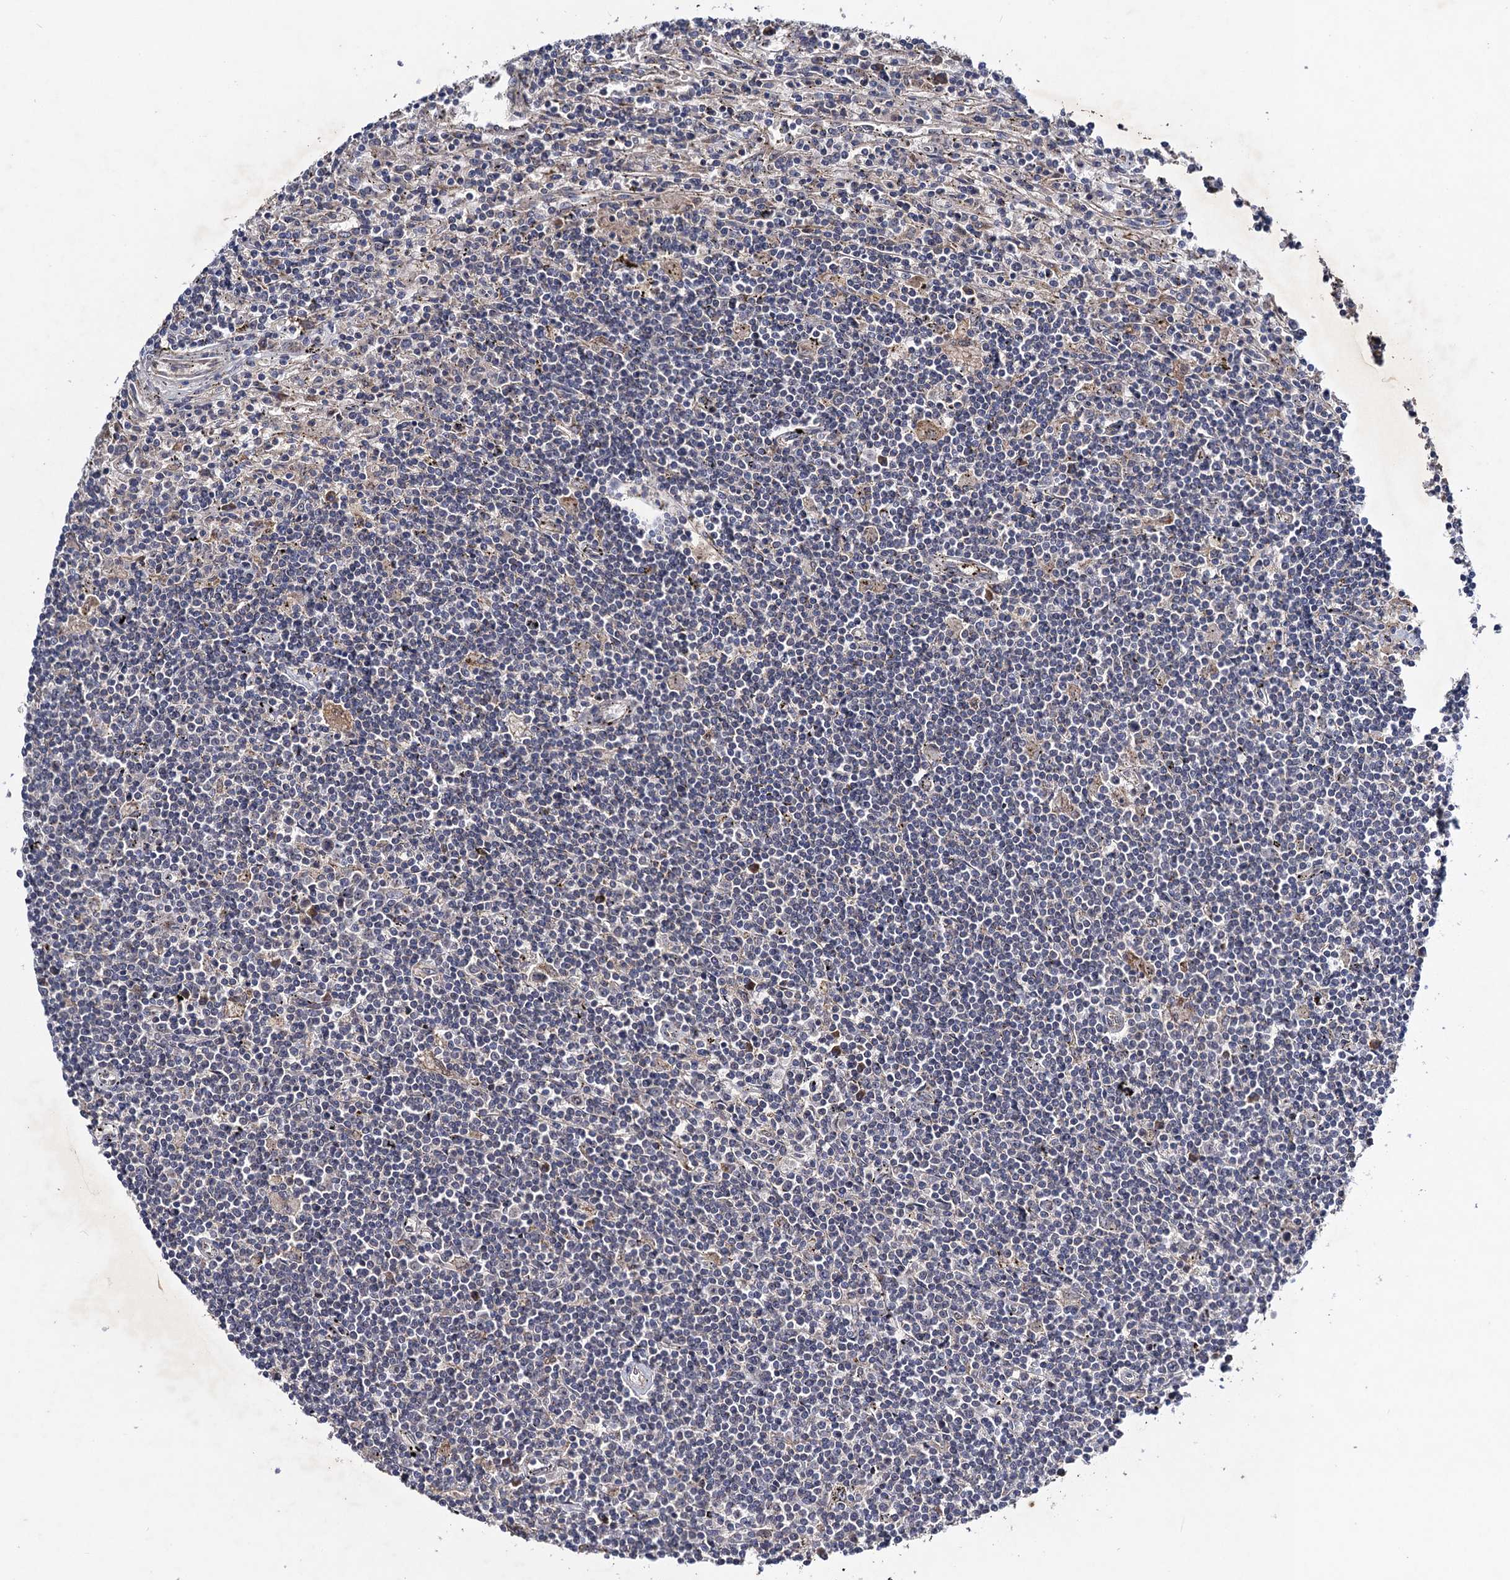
{"staining": {"intensity": "negative", "quantity": "none", "location": "none"}, "tissue": "lymphoma", "cell_type": "Tumor cells", "image_type": "cancer", "snomed": [{"axis": "morphology", "description": "Malignant lymphoma, non-Hodgkin's type, Low grade"}, {"axis": "topography", "description": "Spleen"}], "caption": "The immunohistochemistry micrograph has no significant positivity in tumor cells of lymphoma tissue. (Brightfield microscopy of DAB (3,3'-diaminobenzidine) immunohistochemistry (IHC) at high magnification).", "gene": "VPS37D", "patient": {"sex": "male", "age": 76}}